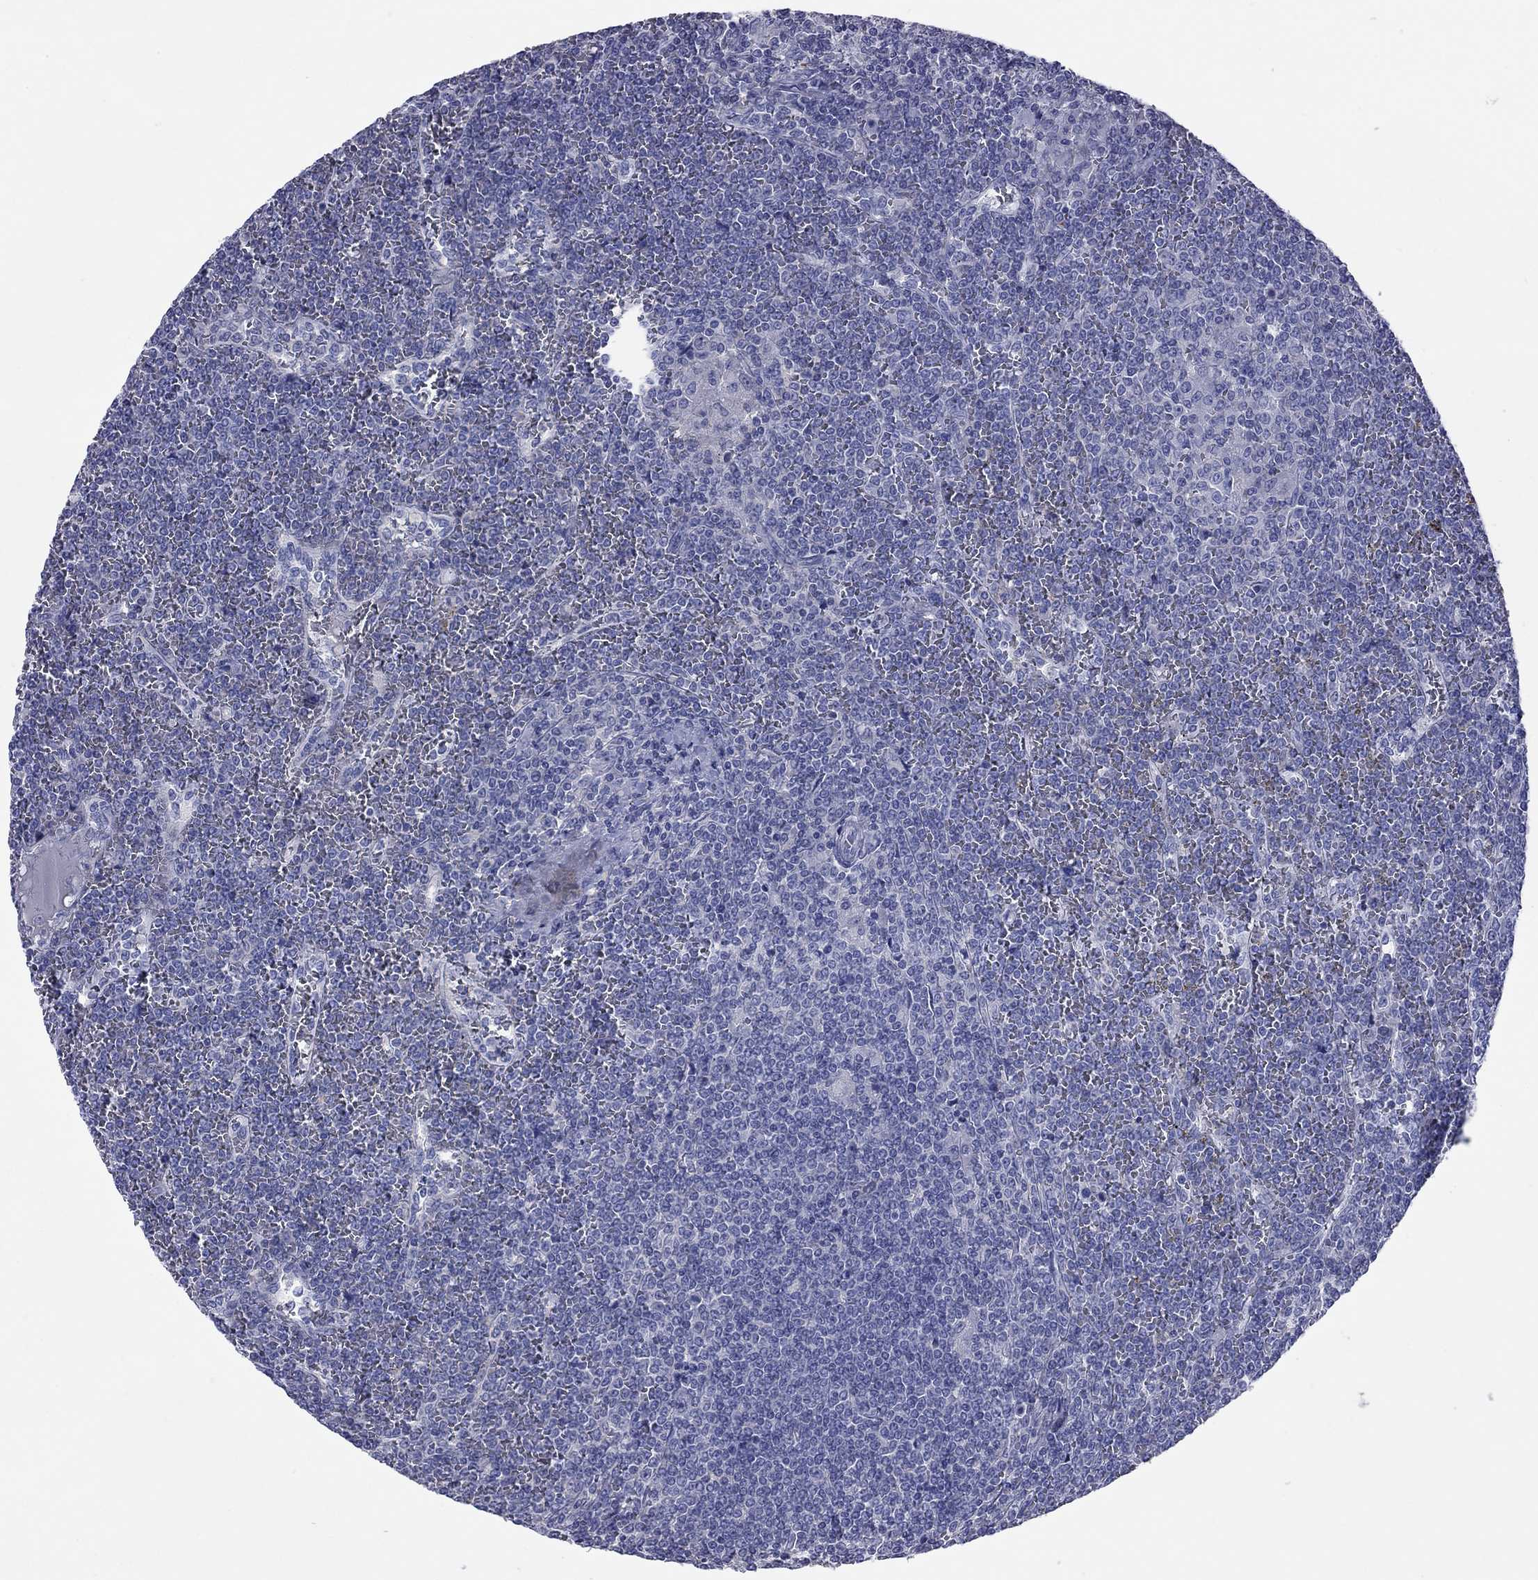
{"staining": {"intensity": "negative", "quantity": "none", "location": "none"}, "tissue": "lymphoma", "cell_type": "Tumor cells", "image_type": "cancer", "snomed": [{"axis": "morphology", "description": "Malignant lymphoma, non-Hodgkin's type, Low grade"}, {"axis": "topography", "description": "Spleen"}], "caption": "Tumor cells are negative for protein expression in human malignant lymphoma, non-Hodgkin's type (low-grade).", "gene": "ACTL7B", "patient": {"sex": "female", "age": 19}}